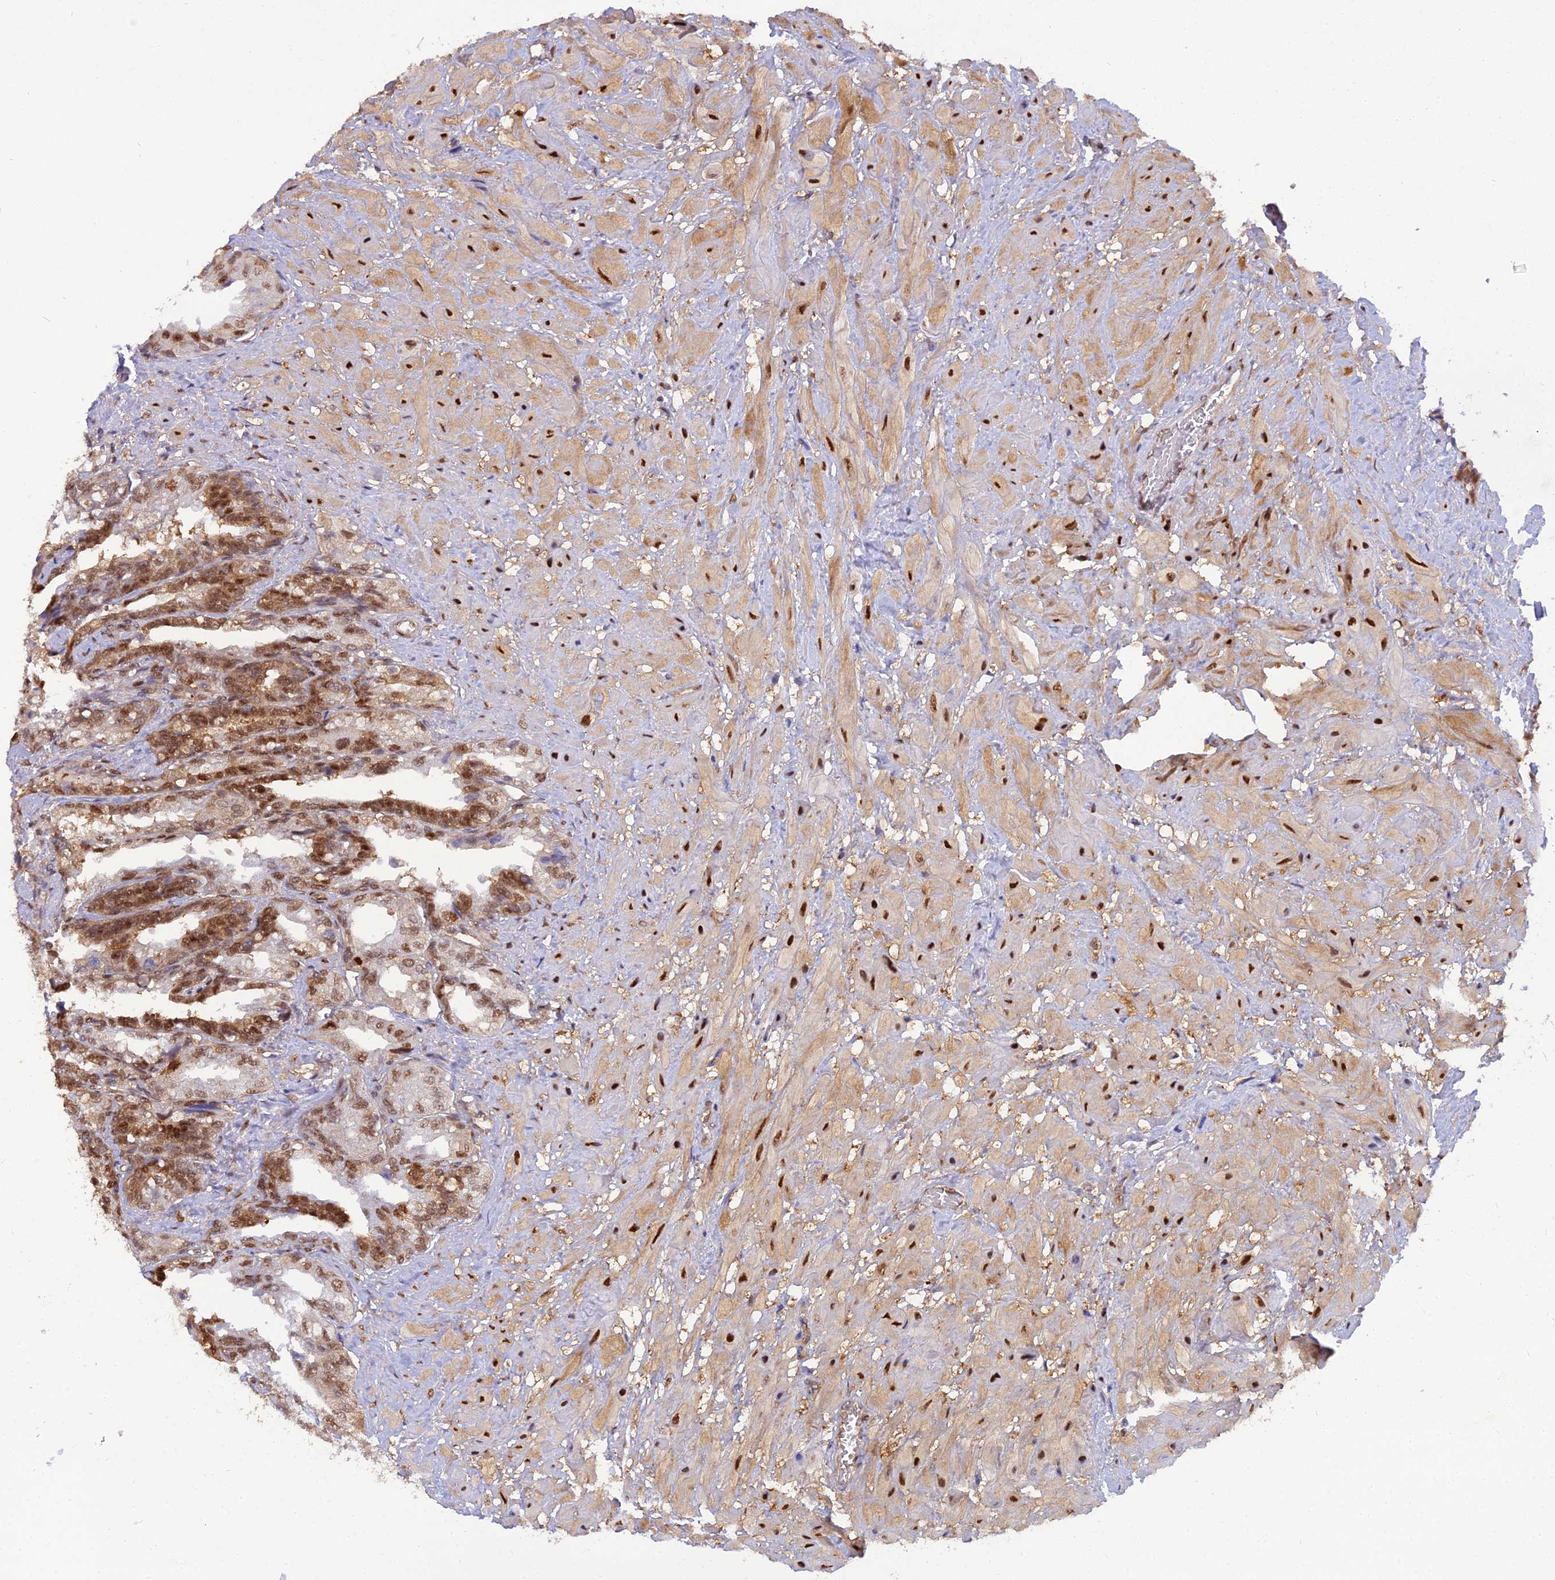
{"staining": {"intensity": "moderate", "quantity": ">75%", "location": "cytoplasmic/membranous,nuclear"}, "tissue": "seminal vesicle", "cell_type": "Glandular cells", "image_type": "normal", "snomed": [{"axis": "morphology", "description": "Normal tissue, NOS"}, {"axis": "topography", "description": "Seminal veicle"}, {"axis": "topography", "description": "Peripheral nerve tissue"}], "caption": "This is a micrograph of immunohistochemistry (IHC) staining of benign seminal vesicle, which shows moderate positivity in the cytoplasmic/membranous,nuclear of glandular cells.", "gene": "NPEPL1", "patient": {"sex": "male", "age": 60}}